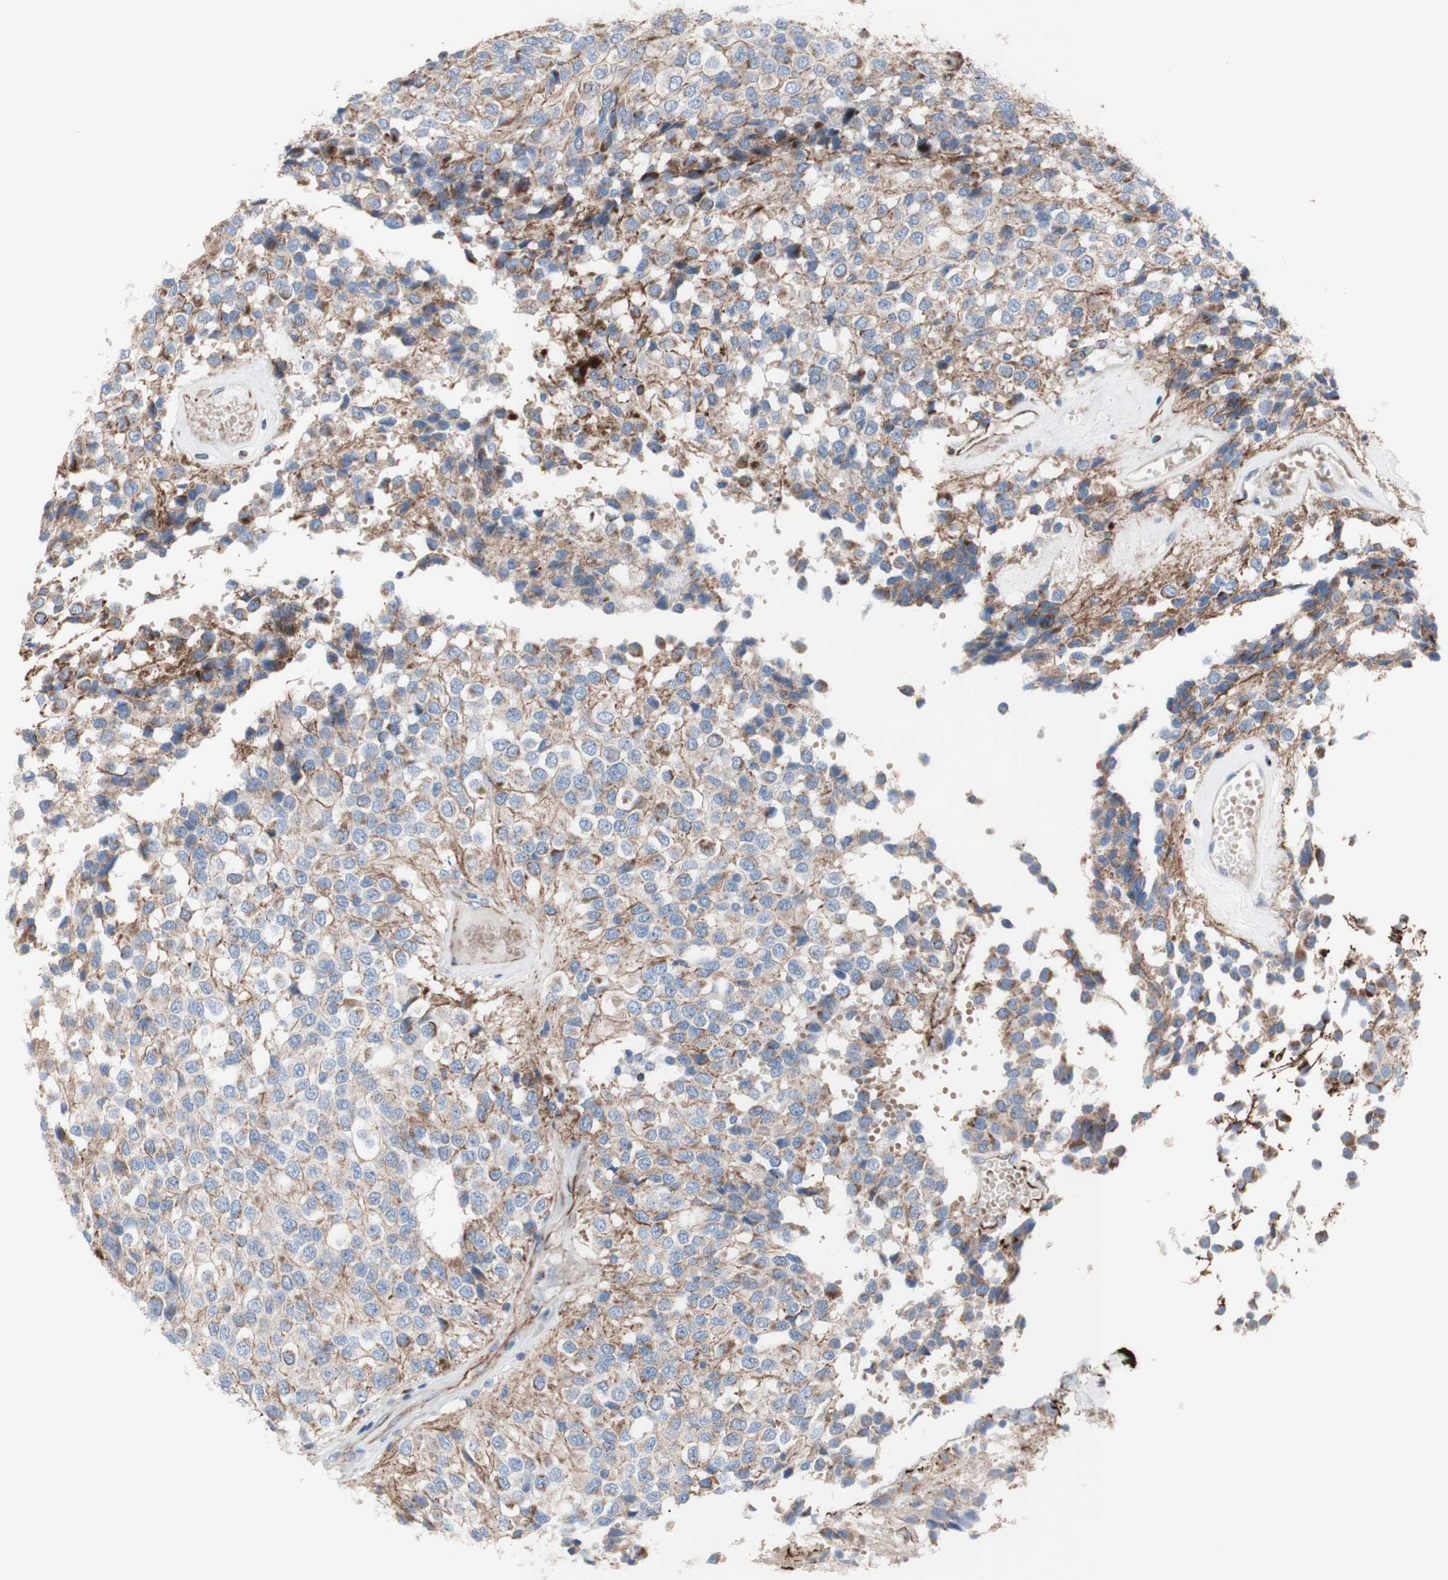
{"staining": {"intensity": "moderate", "quantity": "25%-75%", "location": "cytoplasmic/membranous"}, "tissue": "glioma", "cell_type": "Tumor cells", "image_type": "cancer", "snomed": [{"axis": "morphology", "description": "Glioma, malignant, High grade"}, {"axis": "topography", "description": "Brain"}], "caption": "Immunohistochemical staining of glioma exhibits medium levels of moderate cytoplasmic/membranous positivity in approximately 25%-75% of tumor cells.", "gene": "AGPAT5", "patient": {"sex": "male", "age": 32}}